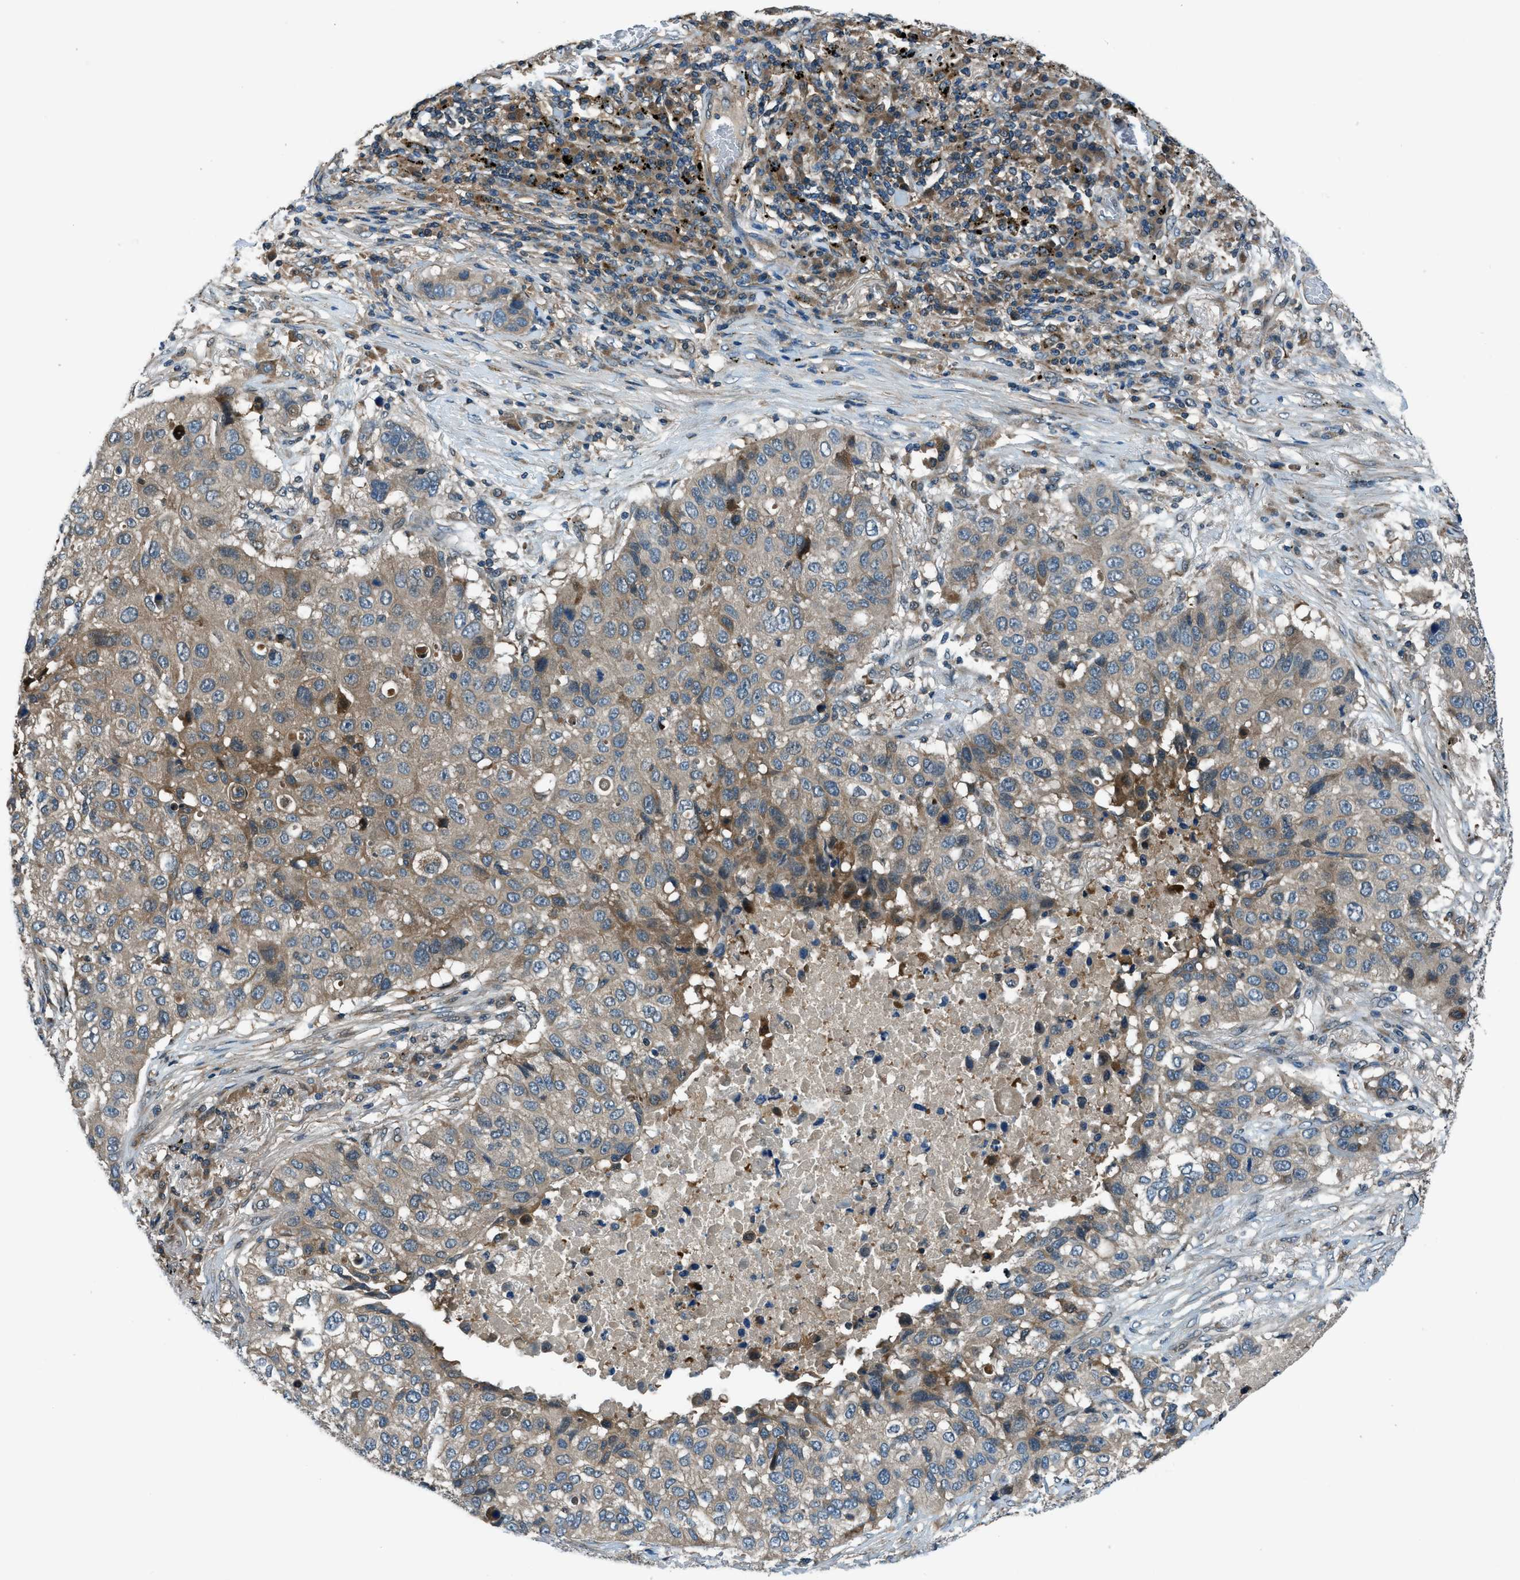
{"staining": {"intensity": "moderate", "quantity": "<25%", "location": "cytoplasmic/membranous"}, "tissue": "lung cancer", "cell_type": "Tumor cells", "image_type": "cancer", "snomed": [{"axis": "morphology", "description": "Squamous cell carcinoma, NOS"}, {"axis": "topography", "description": "Lung"}], "caption": "An image showing moderate cytoplasmic/membranous staining in approximately <25% of tumor cells in lung cancer (squamous cell carcinoma), as visualized by brown immunohistochemical staining.", "gene": "HEBP2", "patient": {"sex": "male", "age": 57}}